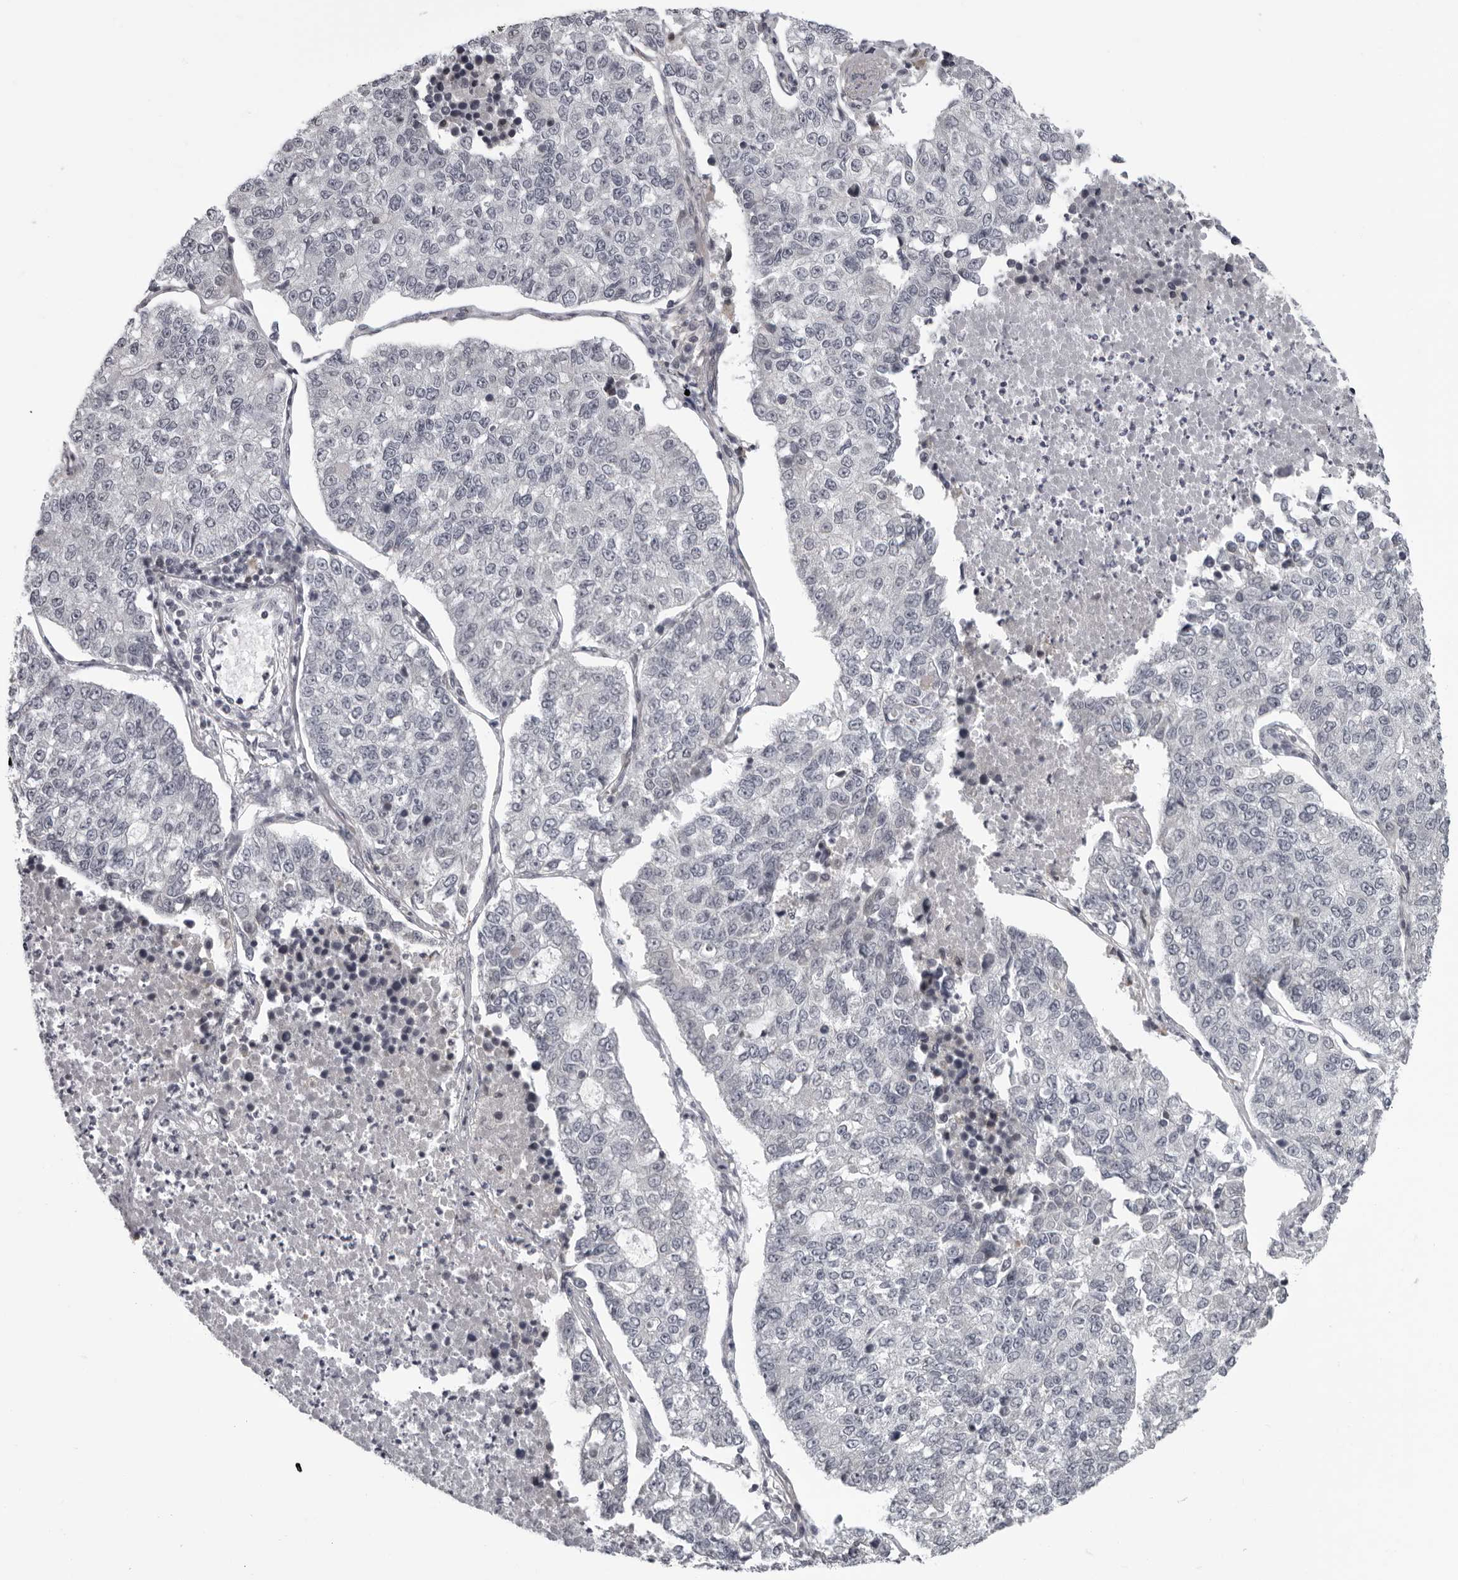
{"staining": {"intensity": "negative", "quantity": "none", "location": "none"}, "tissue": "lung cancer", "cell_type": "Tumor cells", "image_type": "cancer", "snomed": [{"axis": "morphology", "description": "Adenocarcinoma, NOS"}, {"axis": "topography", "description": "Lung"}], "caption": "Tumor cells are negative for protein expression in human adenocarcinoma (lung). The staining is performed using DAB brown chromogen with nuclei counter-stained in using hematoxylin.", "gene": "MAPK12", "patient": {"sex": "male", "age": 49}}